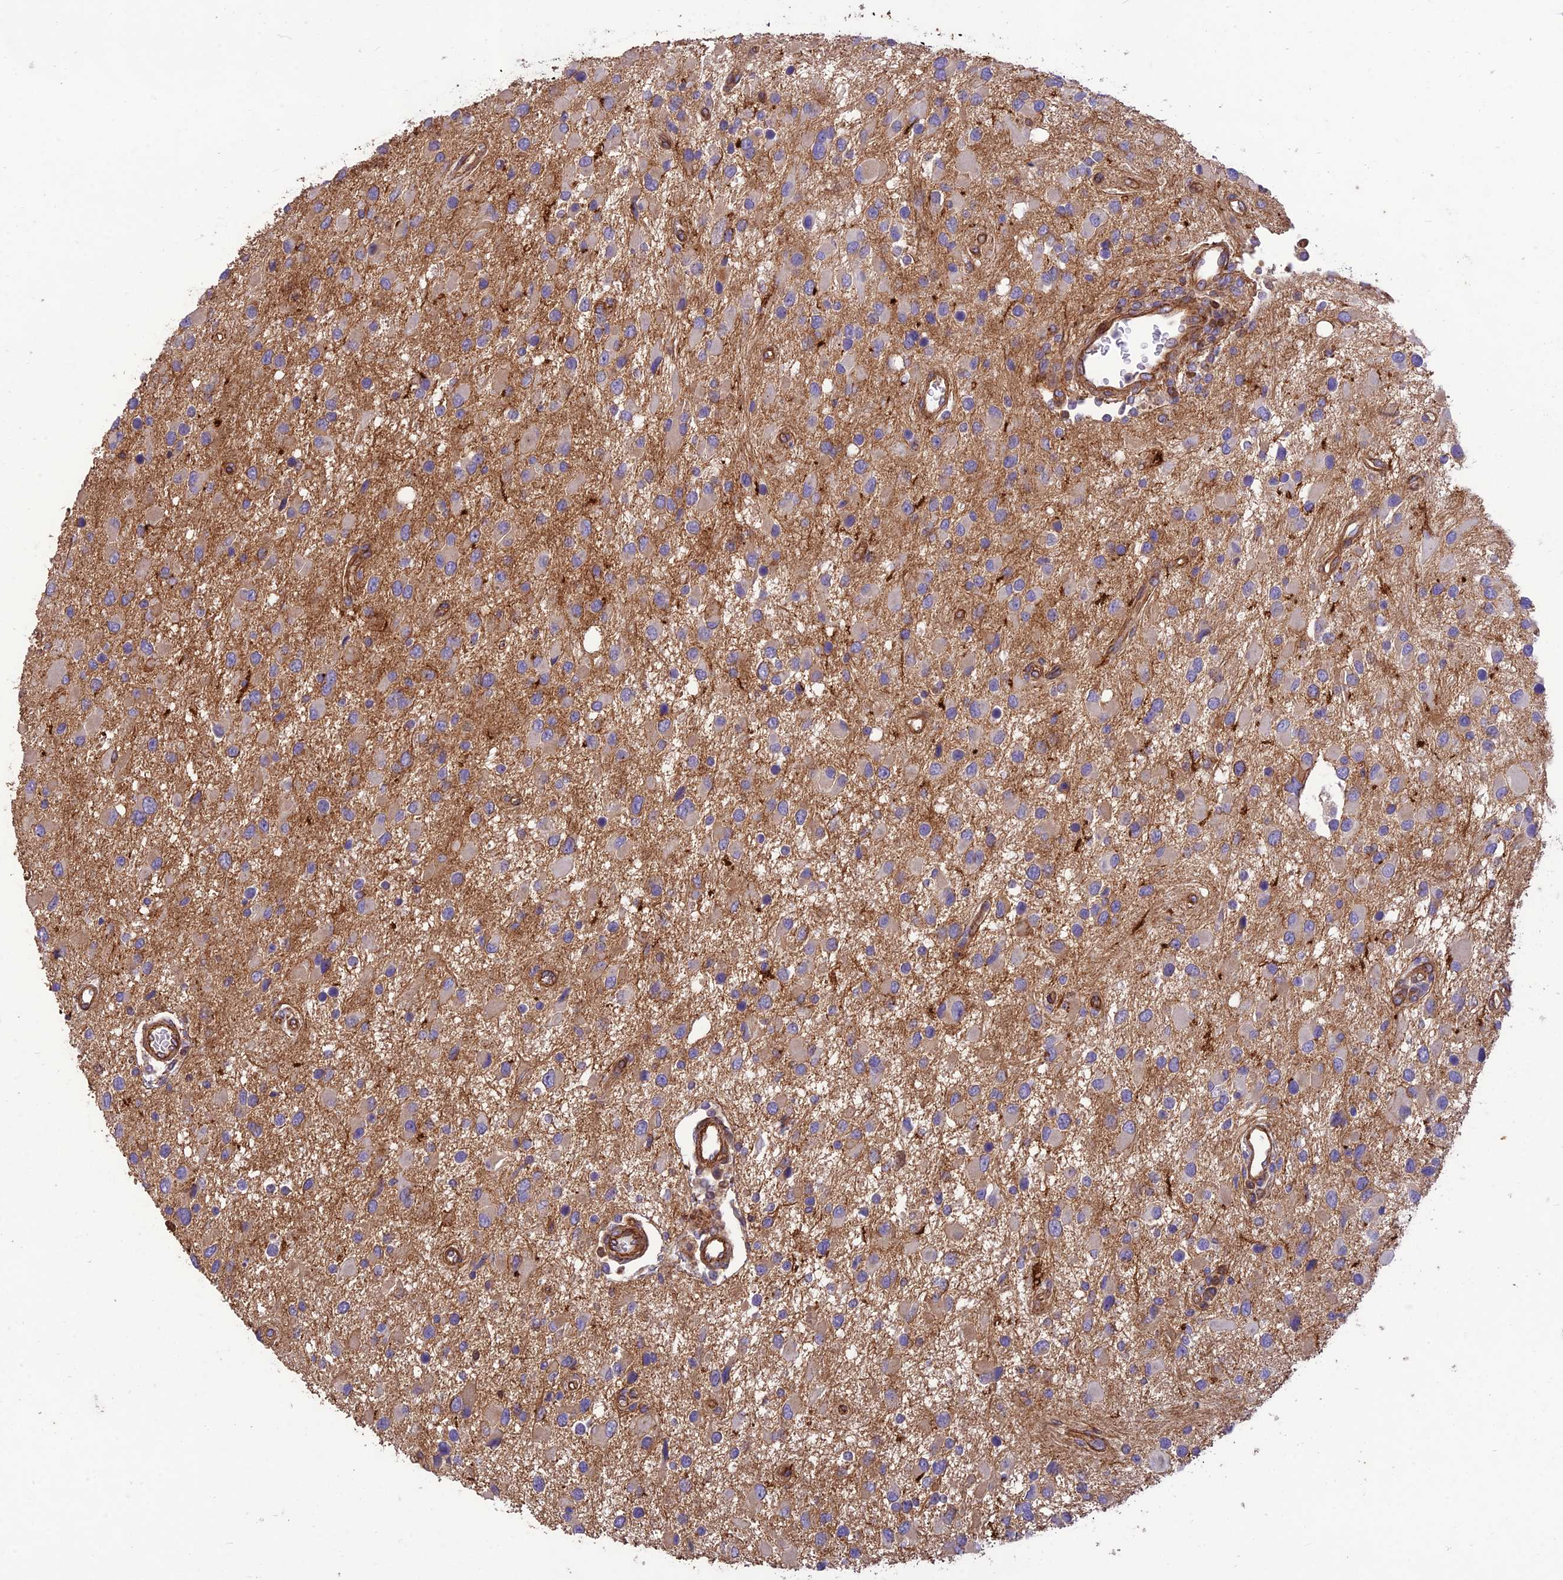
{"staining": {"intensity": "negative", "quantity": "none", "location": "none"}, "tissue": "glioma", "cell_type": "Tumor cells", "image_type": "cancer", "snomed": [{"axis": "morphology", "description": "Glioma, malignant, High grade"}, {"axis": "topography", "description": "Brain"}], "caption": "High magnification brightfield microscopy of malignant glioma (high-grade) stained with DAB (brown) and counterstained with hematoxylin (blue): tumor cells show no significant positivity. (Brightfield microscopy of DAB IHC at high magnification).", "gene": "HPSE2", "patient": {"sex": "male", "age": 53}}